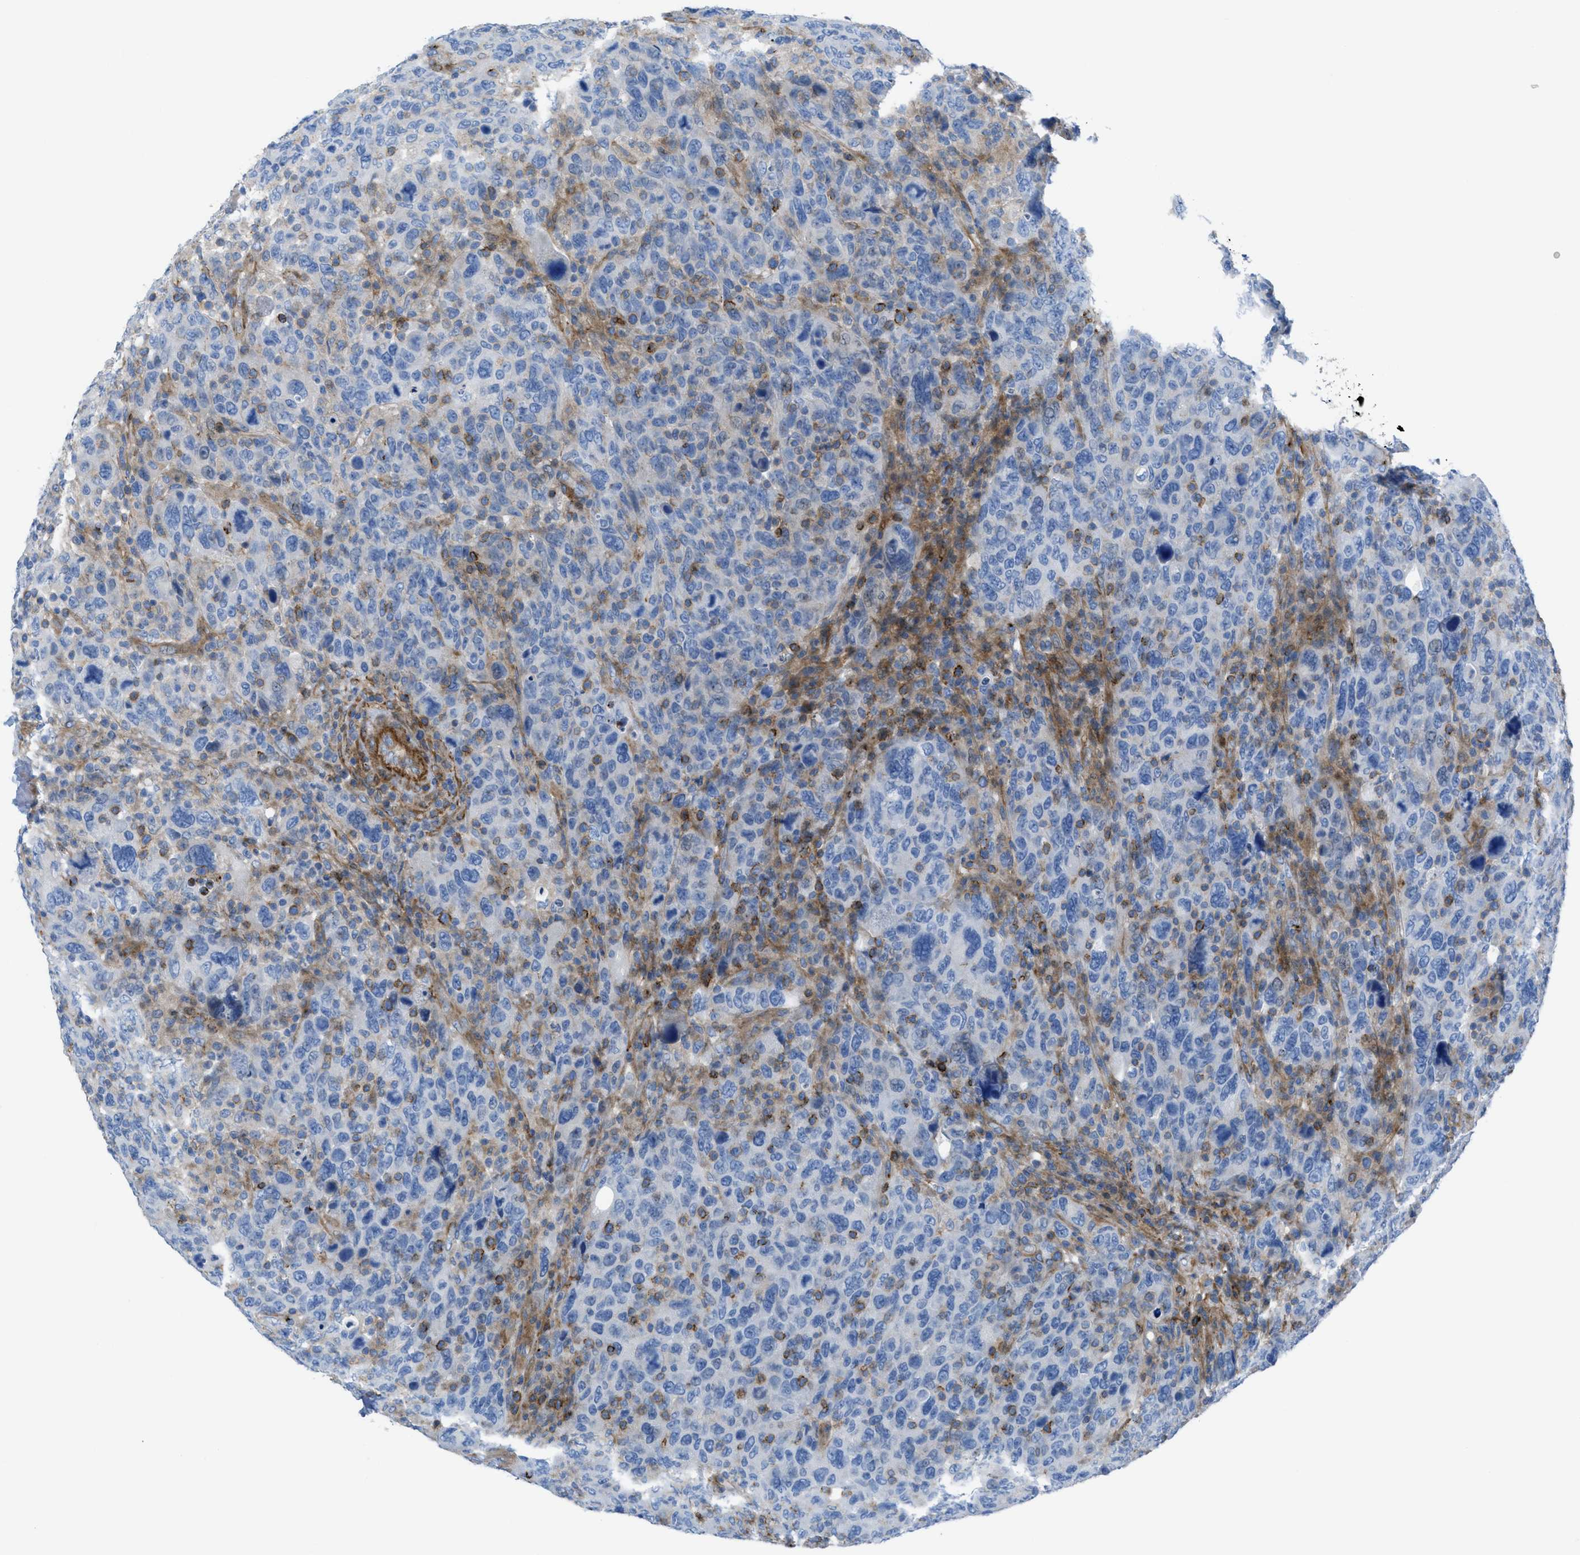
{"staining": {"intensity": "negative", "quantity": "none", "location": "none"}, "tissue": "breast cancer", "cell_type": "Tumor cells", "image_type": "cancer", "snomed": [{"axis": "morphology", "description": "Duct carcinoma"}, {"axis": "topography", "description": "Breast"}], "caption": "Breast cancer (infiltrating ductal carcinoma) was stained to show a protein in brown. There is no significant expression in tumor cells.", "gene": "KCNH7", "patient": {"sex": "female", "age": 37}}